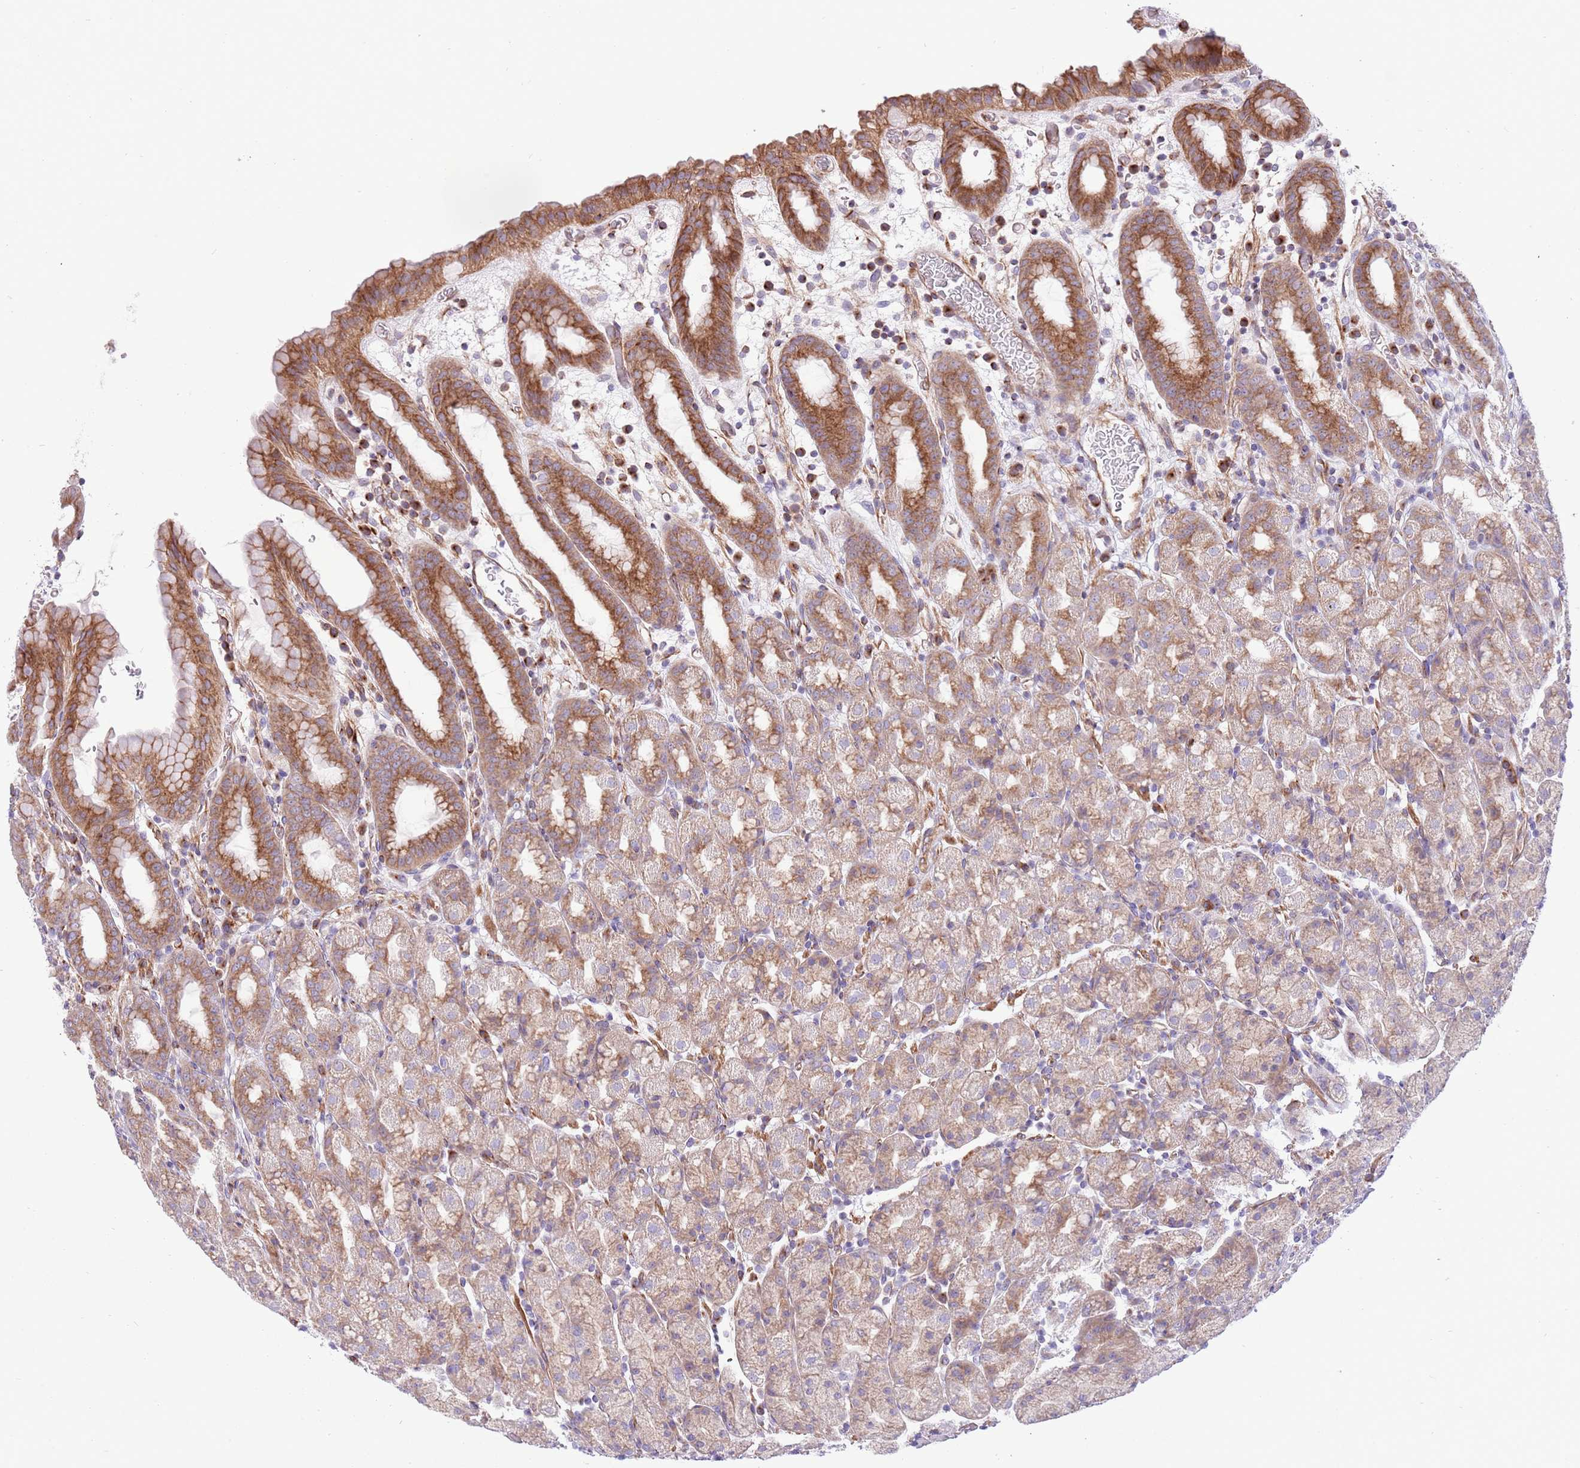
{"staining": {"intensity": "moderate", "quantity": "25%-75%", "location": "cytoplasmic/membranous"}, "tissue": "stomach", "cell_type": "Glandular cells", "image_type": "normal", "snomed": [{"axis": "morphology", "description": "Normal tissue, NOS"}, {"axis": "topography", "description": "Stomach, upper"}, {"axis": "topography", "description": "Stomach, lower"}, {"axis": "topography", "description": "Small intestine"}], "caption": "High-magnification brightfield microscopy of benign stomach stained with DAB (brown) and counterstained with hematoxylin (blue). glandular cells exhibit moderate cytoplasmic/membranous positivity is seen in approximately25%-75% of cells. The protein of interest is stained brown, and the nuclei are stained in blue (DAB (3,3'-diaminobenzidine) IHC with brightfield microscopy, high magnification).", "gene": "ZC4H2", "patient": {"sex": "male", "age": 68}}